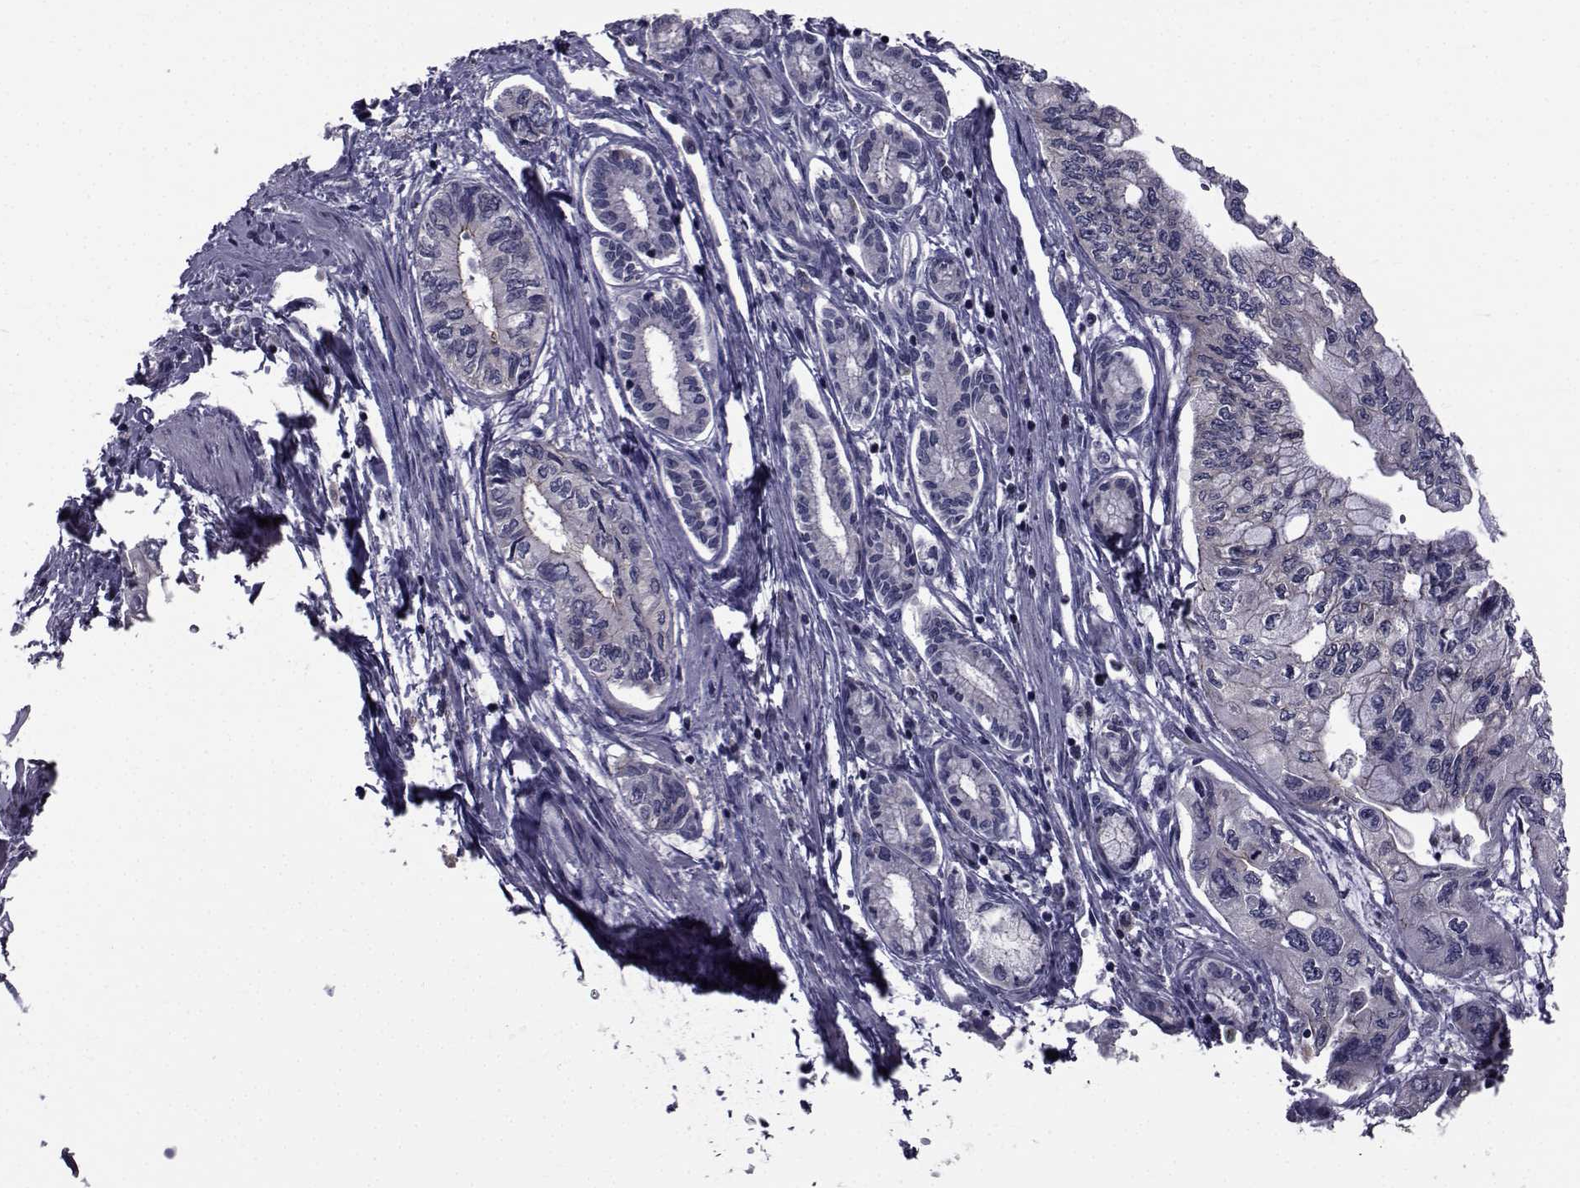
{"staining": {"intensity": "moderate", "quantity": "<25%", "location": "cytoplasmic/membranous"}, "tissue": "pancreatic cancer", "cell_type": "Tumor cells", "image_type": "cancer", "snomed": [{"axis": "morphology", "description": "Adenocarcinoma, NOS"}, {"axis": "topography", "description": "Pancreas"}], "caption": "Immunohistochemistry (IHC) of human pancreatic adenocarcinoma reveals low levels of moderate cytoplasmic/membranous staining in about <25% of tumor cells.", "gene": "SLC30A10", "patient": {"sex": "female", "age": 76}}